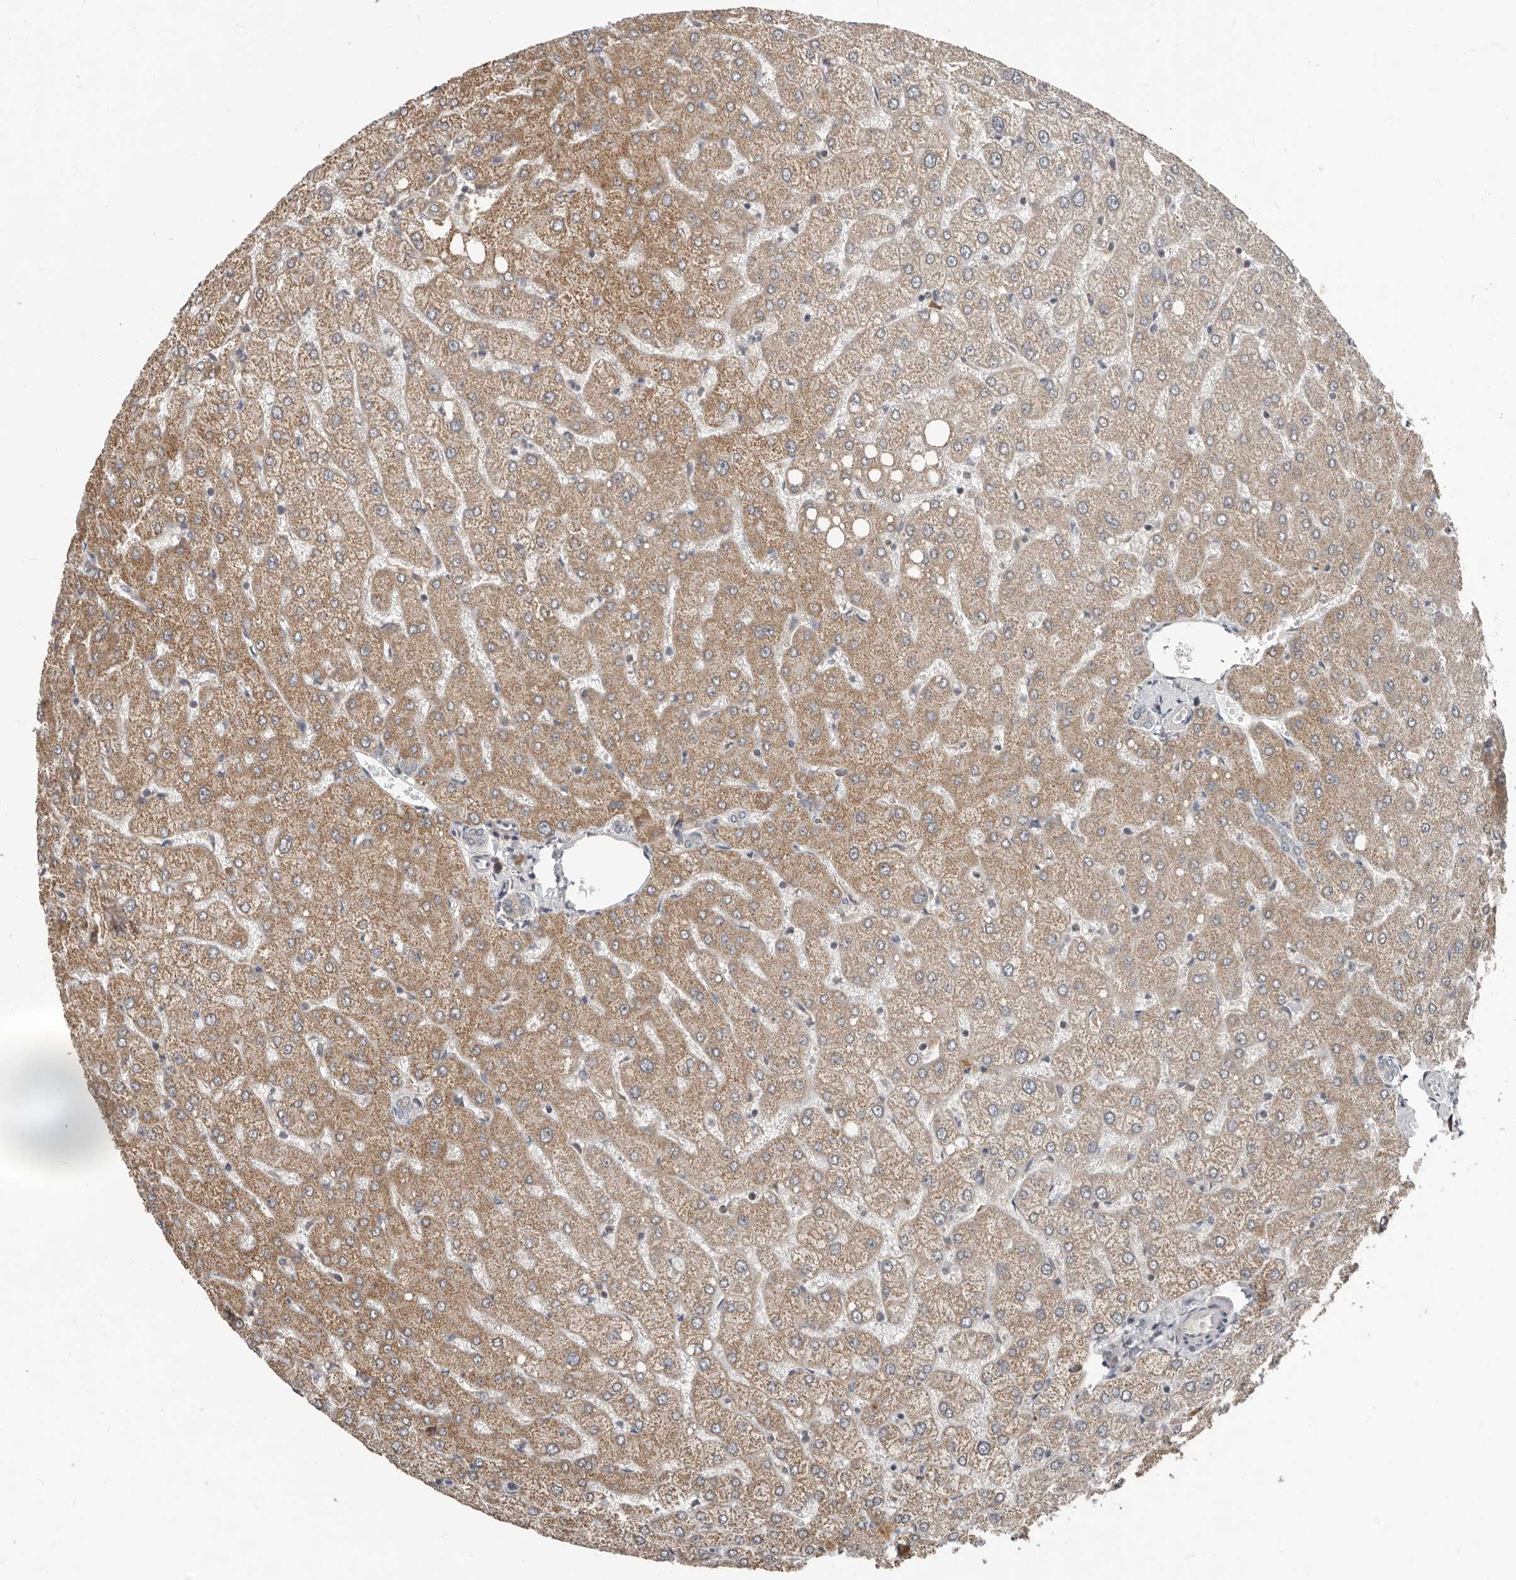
{"staining": {"intensity": "negative", "quantity": "none", "location": "none"}, "tissue": "liver", "cell_type": "Cholangiocytes", "image_type": "normal", "snomed": [{"axis": "morphology", "description": "Normal tissue, NOS"}, {"axis": "topography", "description": "Liver"}], "caption": "High power microscopy histopathology image of an IHC photomicrograph of benign liver, revealing no significant positivity in cholangiocytes.", "gene": "AKNAD1", "patient": {"sex": "female", "age": 54}}